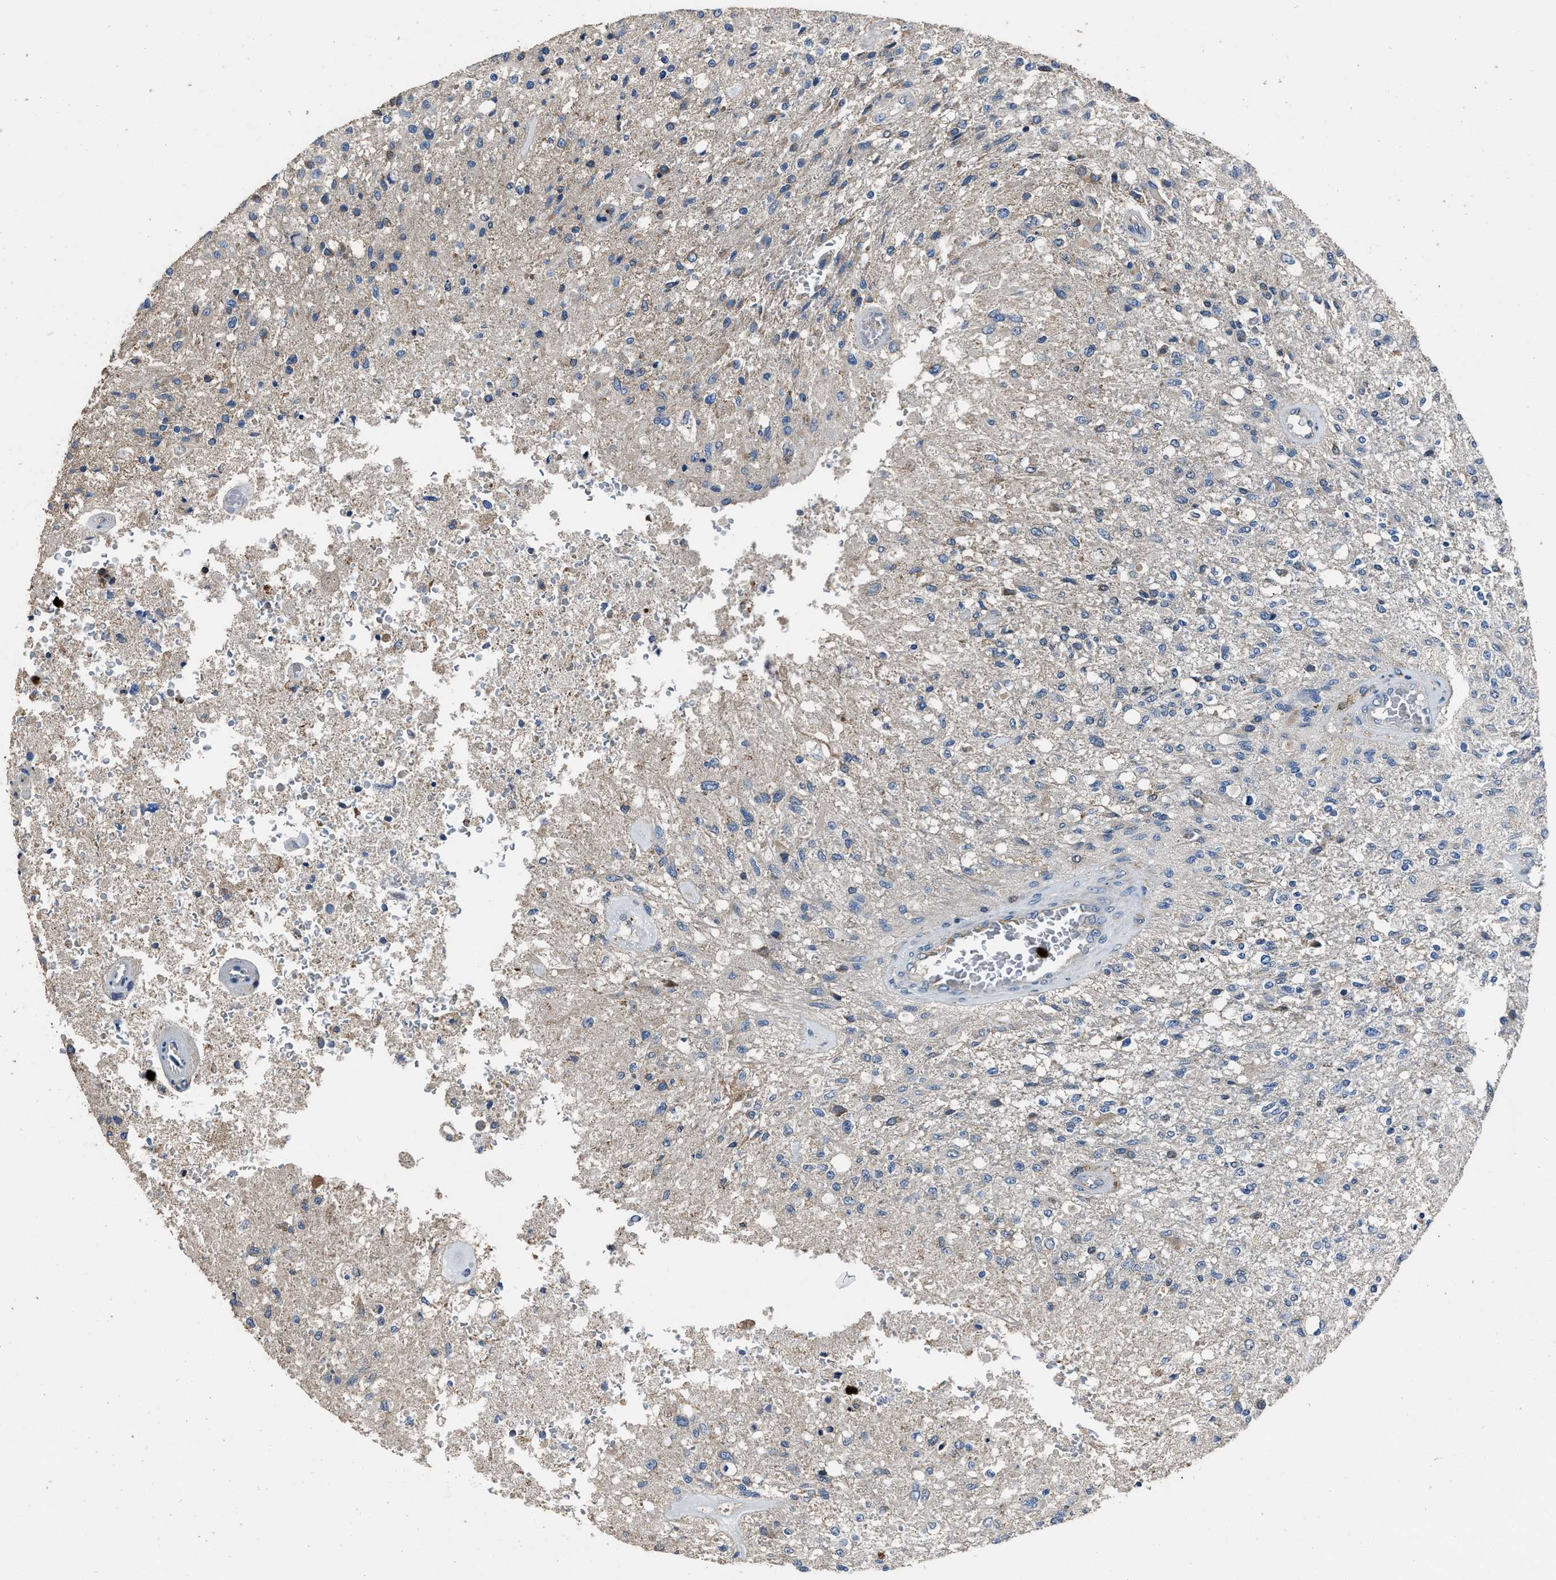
{"staining": {"intensity": "negative", "quantity": "none", "location": "none"}, "tissue": "glioma", "cell_type": "Tumor cells", "image_type": "cancer", "snomed": [{"axis": "morphology", "description": "Normal tissue, NOS"}, {"axis": "morphology", "description": "Glioma, malignant, High grade"}, {"axis": "topography", "description": "Cerebral cortex"}], "caption": "Tumor cells show no significant staining in glioma.", "gene": "ANGPT1", "patient": {"sex": "male", "age": 77}}